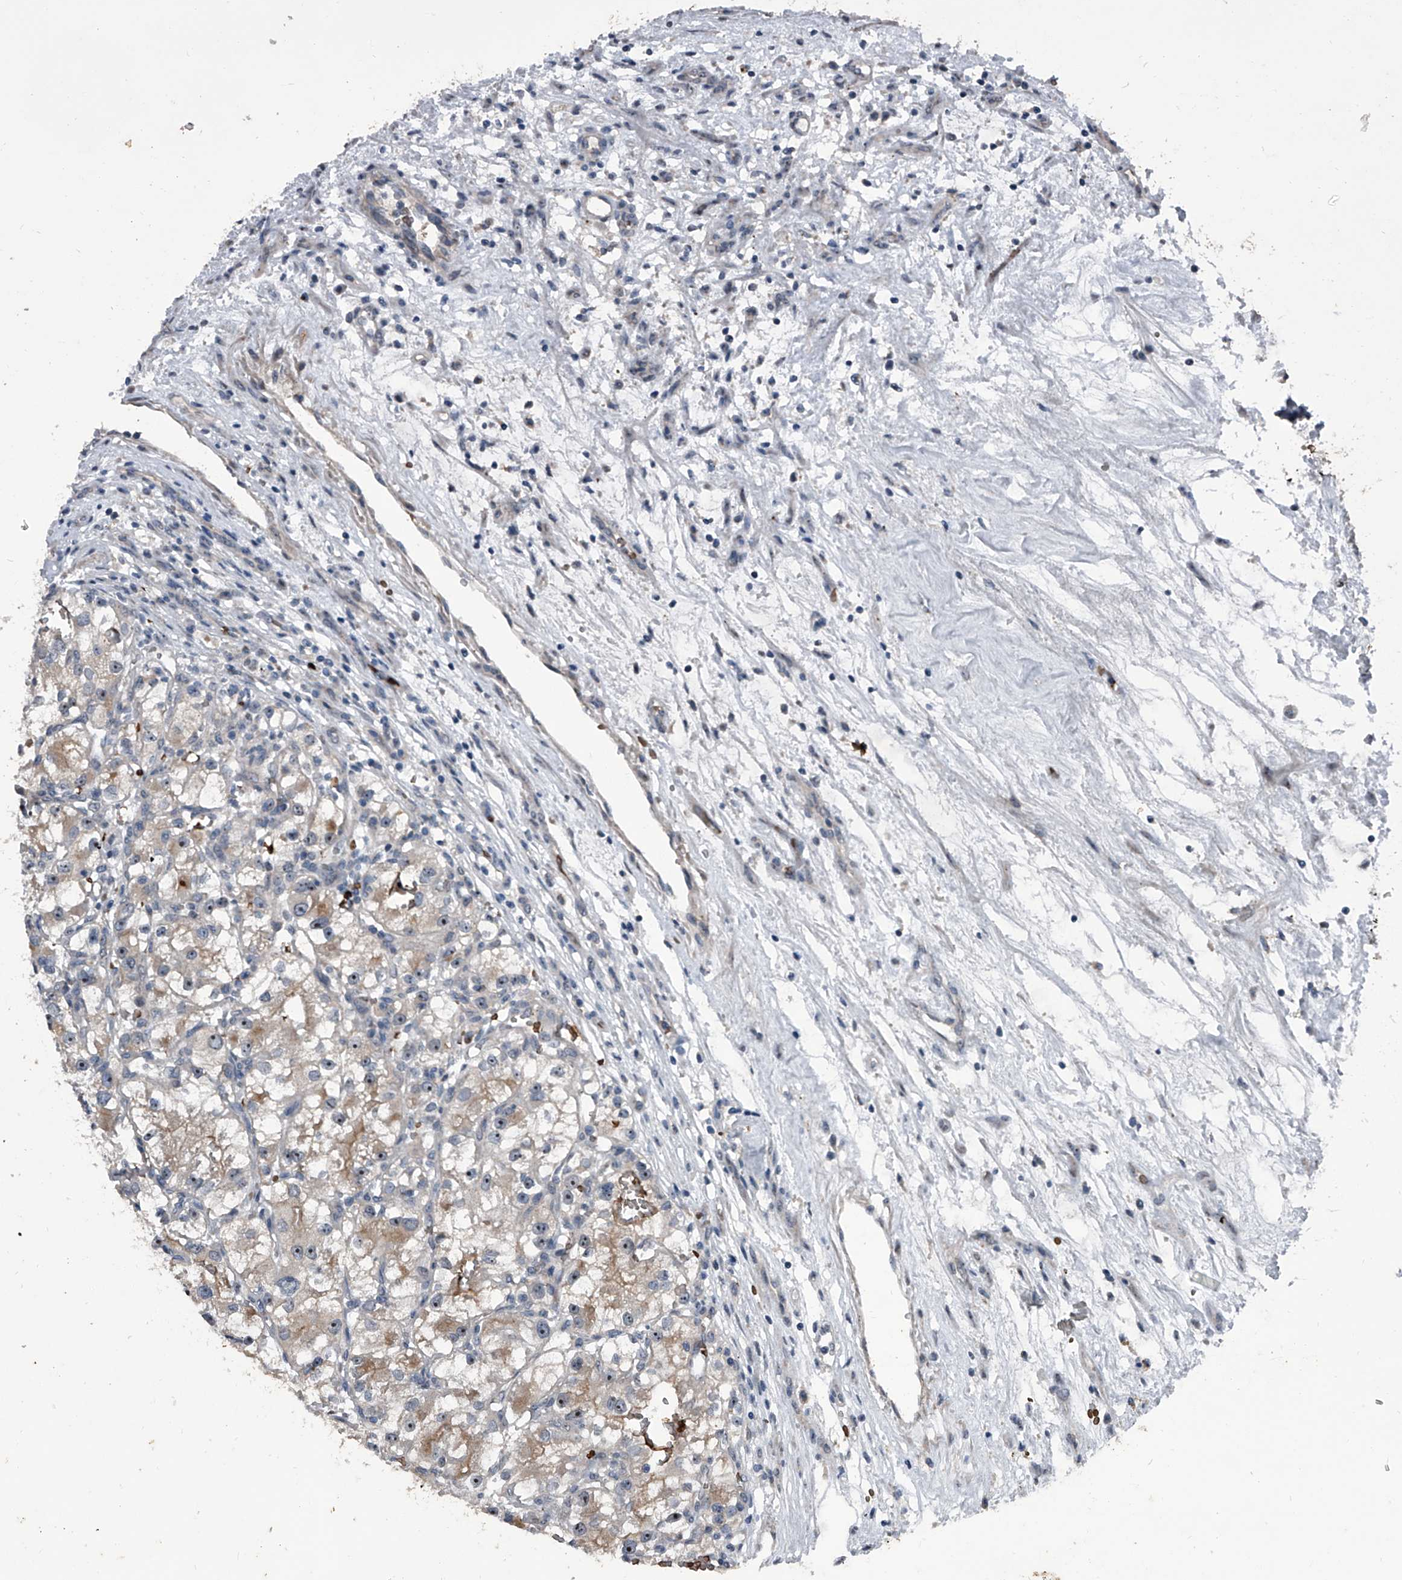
{"staining": {"intensity": "weak", "quantity": "25%-75%", "location": "cytoplasmic/membranous"}, "tissue": "renal cancer", "cell_type": "Tumor cells", "image_type": "cancer", "snomed": [{"axis": "morphology", "description": "Adenocarcinoma, NOS"}, {"axis": "topography", "description": "Kidney"}], "caption": "A brown stain highlights weak cytoplasmic/membranous expression of a protein in adenocarcinoma (renal) tumor cells.", "gene": "CEP85L", "patient": {"sex": "female", "age": 57}}